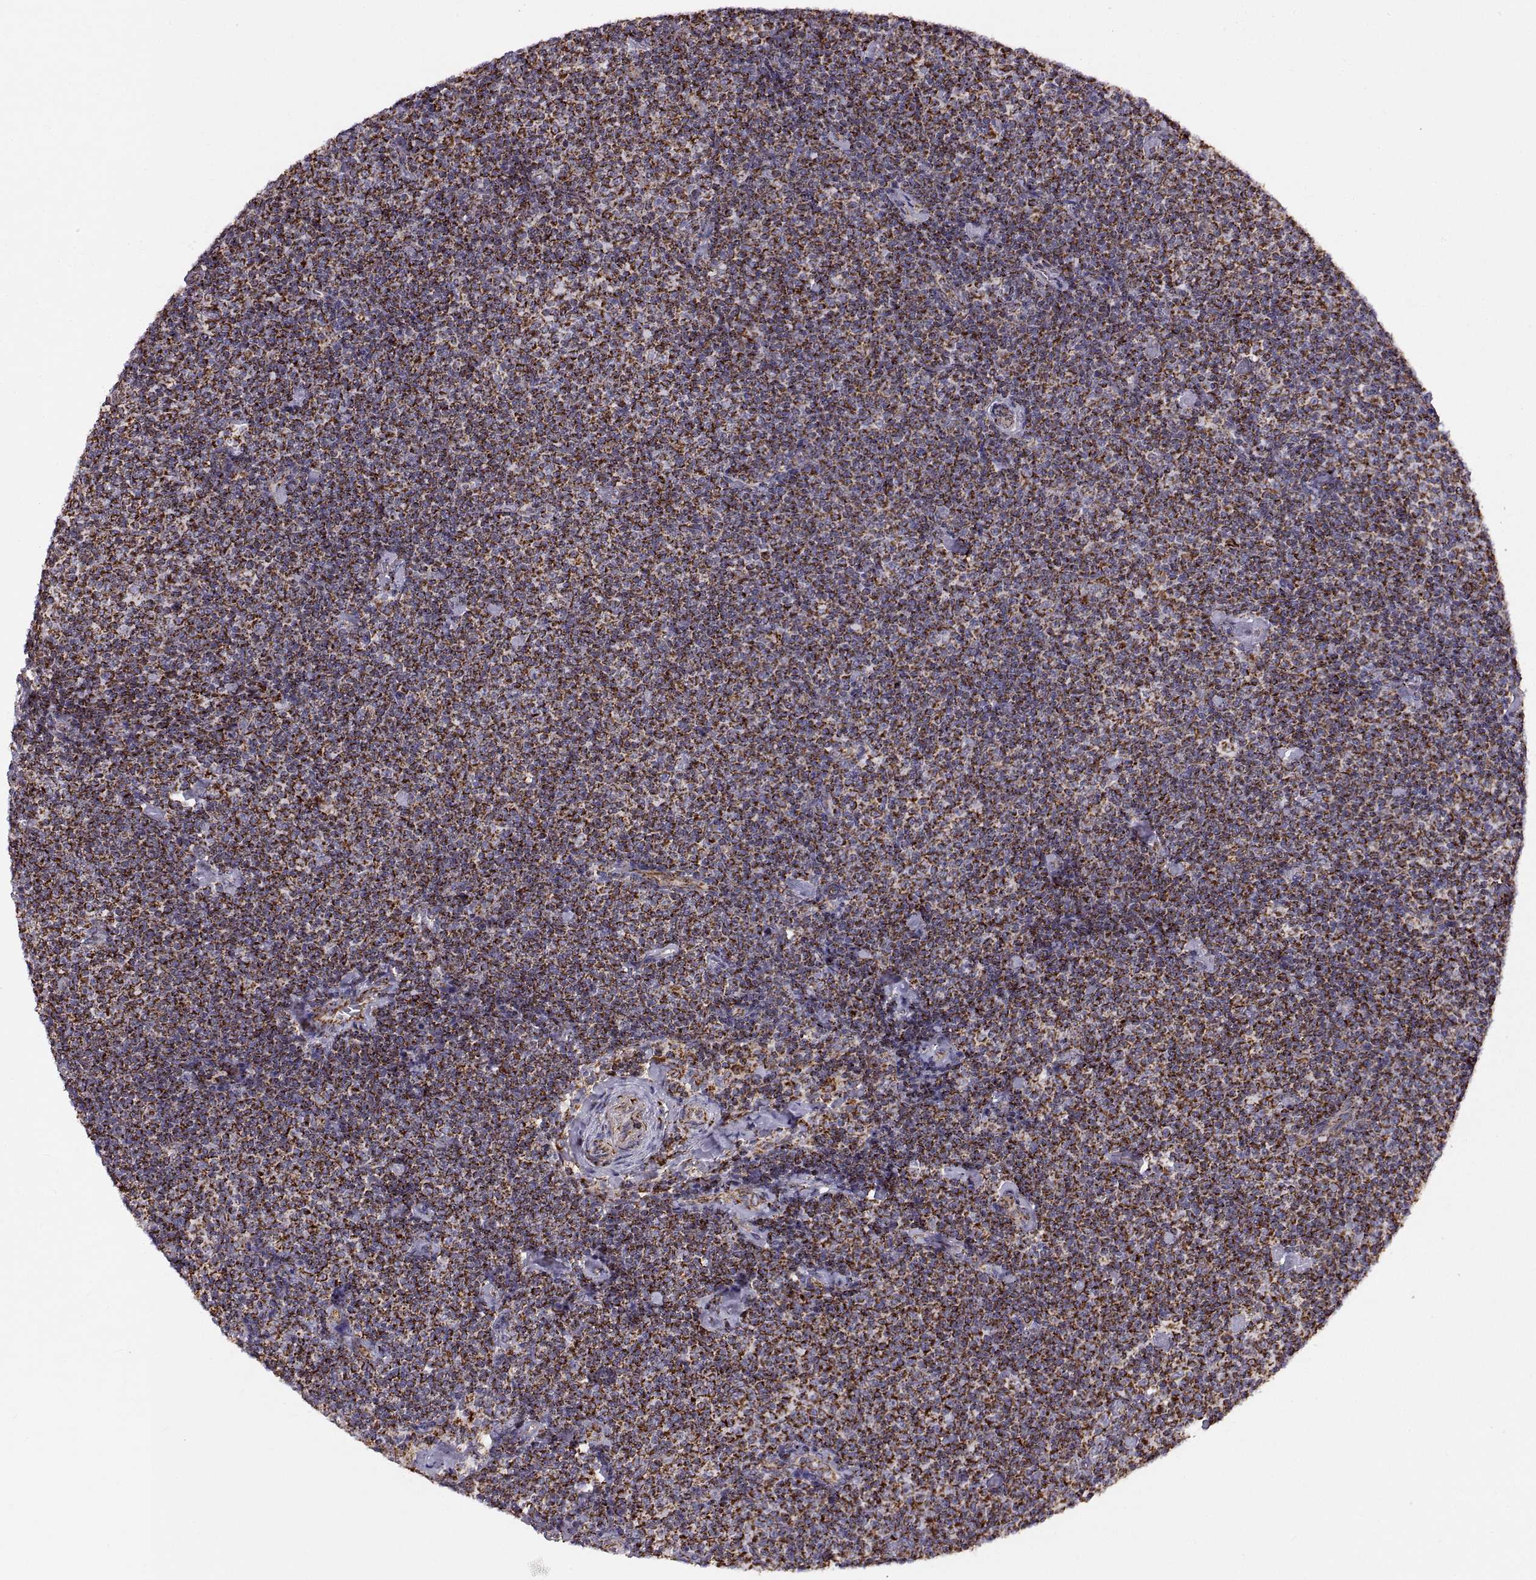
{"staining": {"intensity": "strong", "quantity": ">75%", "location": "cytoplasmic/membranous"}, "tissue": "lymphoma", "cell_type": "Tumor cells", "image_type": "cancer", "snomed": [{"axis": "morphology", "description": "Malignant lymphoma, non-Hodgkin's type, Low grade"}, {"axis": "topography", "description": "Lymph node"}], "caption": "Strong cytoplasmic/membranous protein positivity is identified in about >75% of tumor cells in low-grade malignant lymphoma, non-Hodgkin's type.", "gene": "ARSD", "patient": {"sex": "male", "age": 81}}